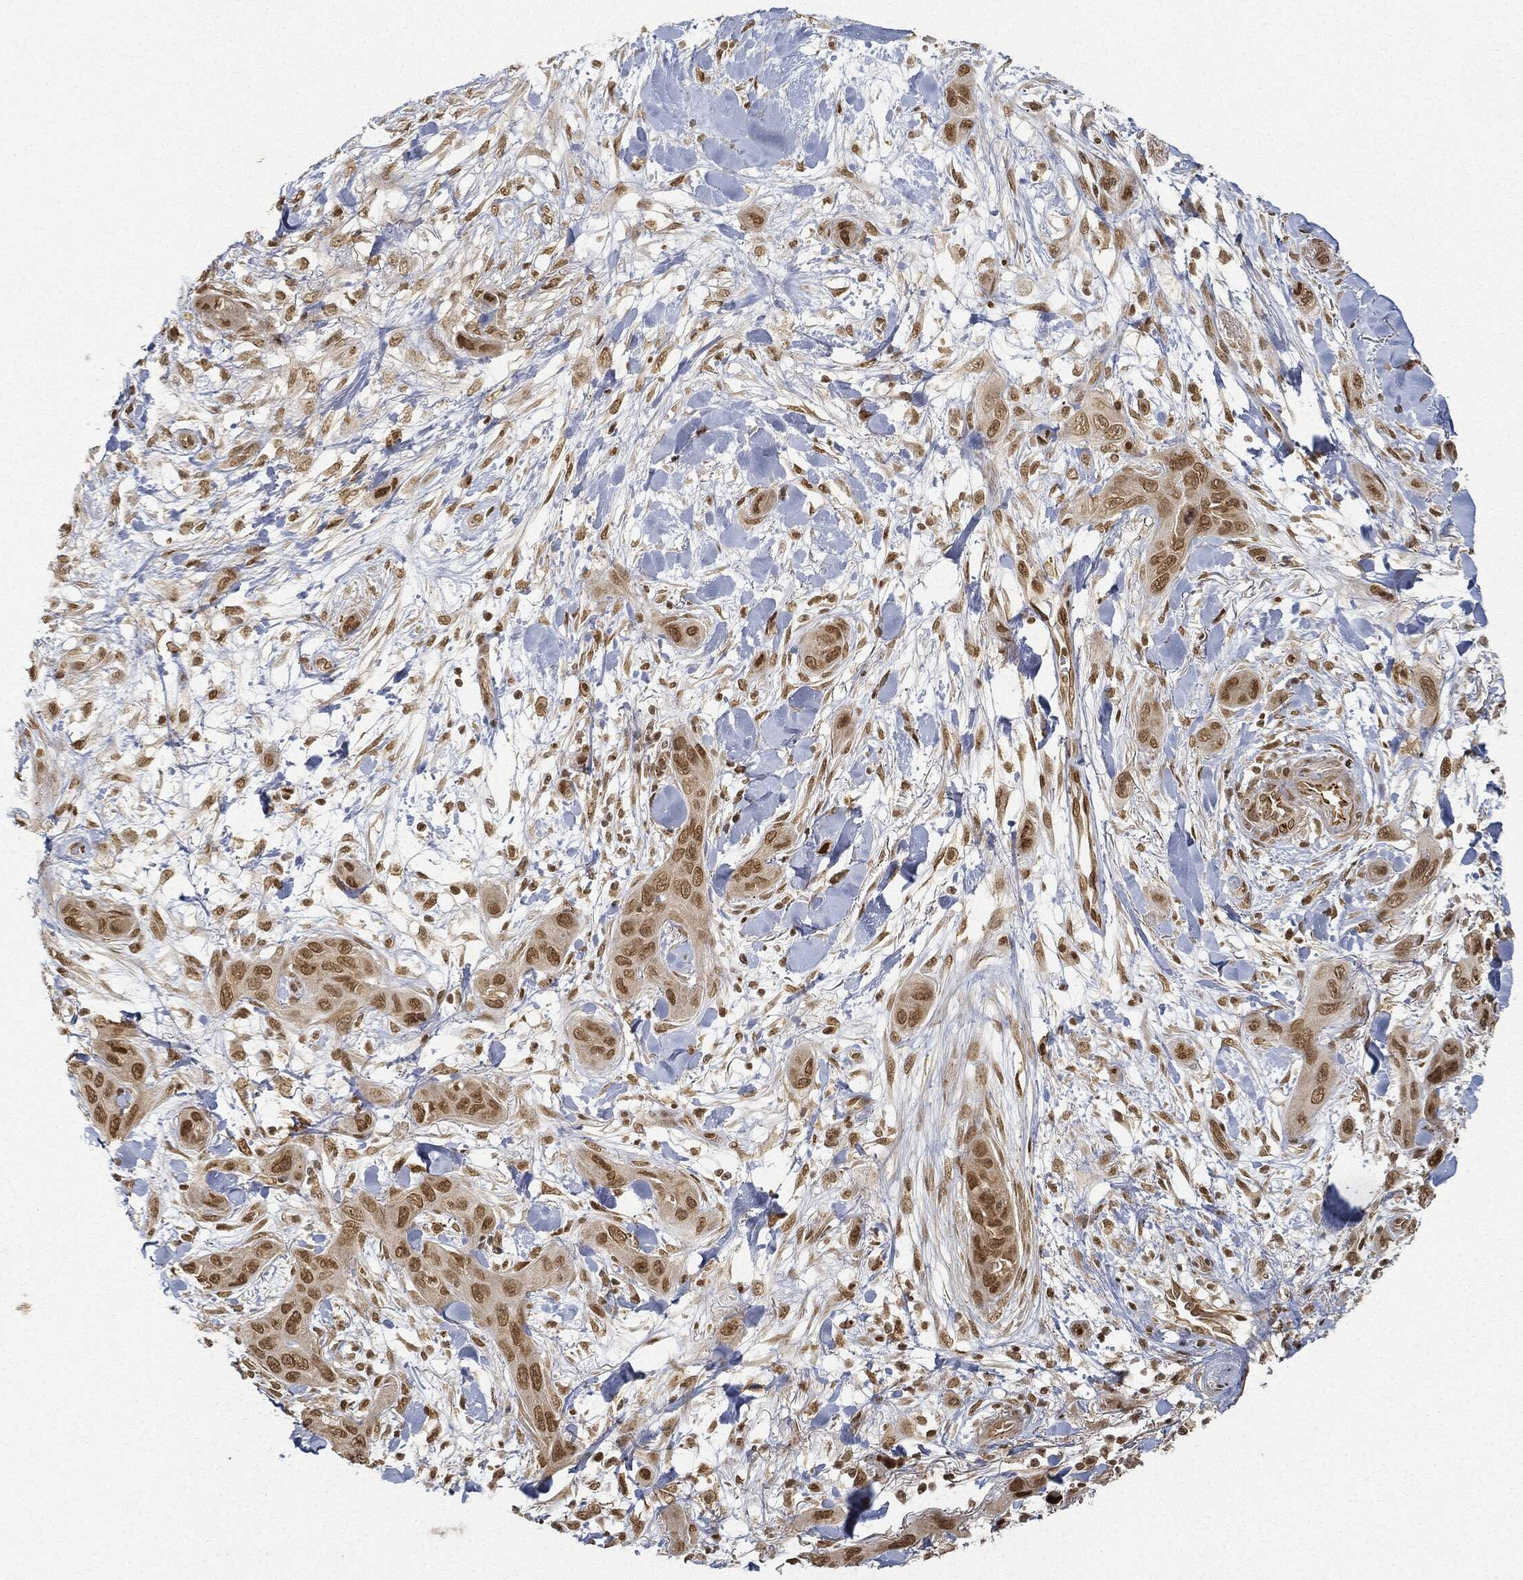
{"staining": {"intensity": "moderate", "quantity": ">75%", "location": "nuclear"}, "tissue": "skin cancer", "cell_type": "Tumor cells", "image_type": "cancer", "snomed": [{"axis": "morphology", "description": "Squamous cell carcinoma, NOS"}, {"axis": "topography", "description": "Skin"}], "caption": "Tumor cells exhibit medium levels of moderate nuclear staining in about >75% of cells in human skin cancer (squamous cell carcinoma).", "gene": "CIB1", "patient": {"sex": "male", "age": 78}}